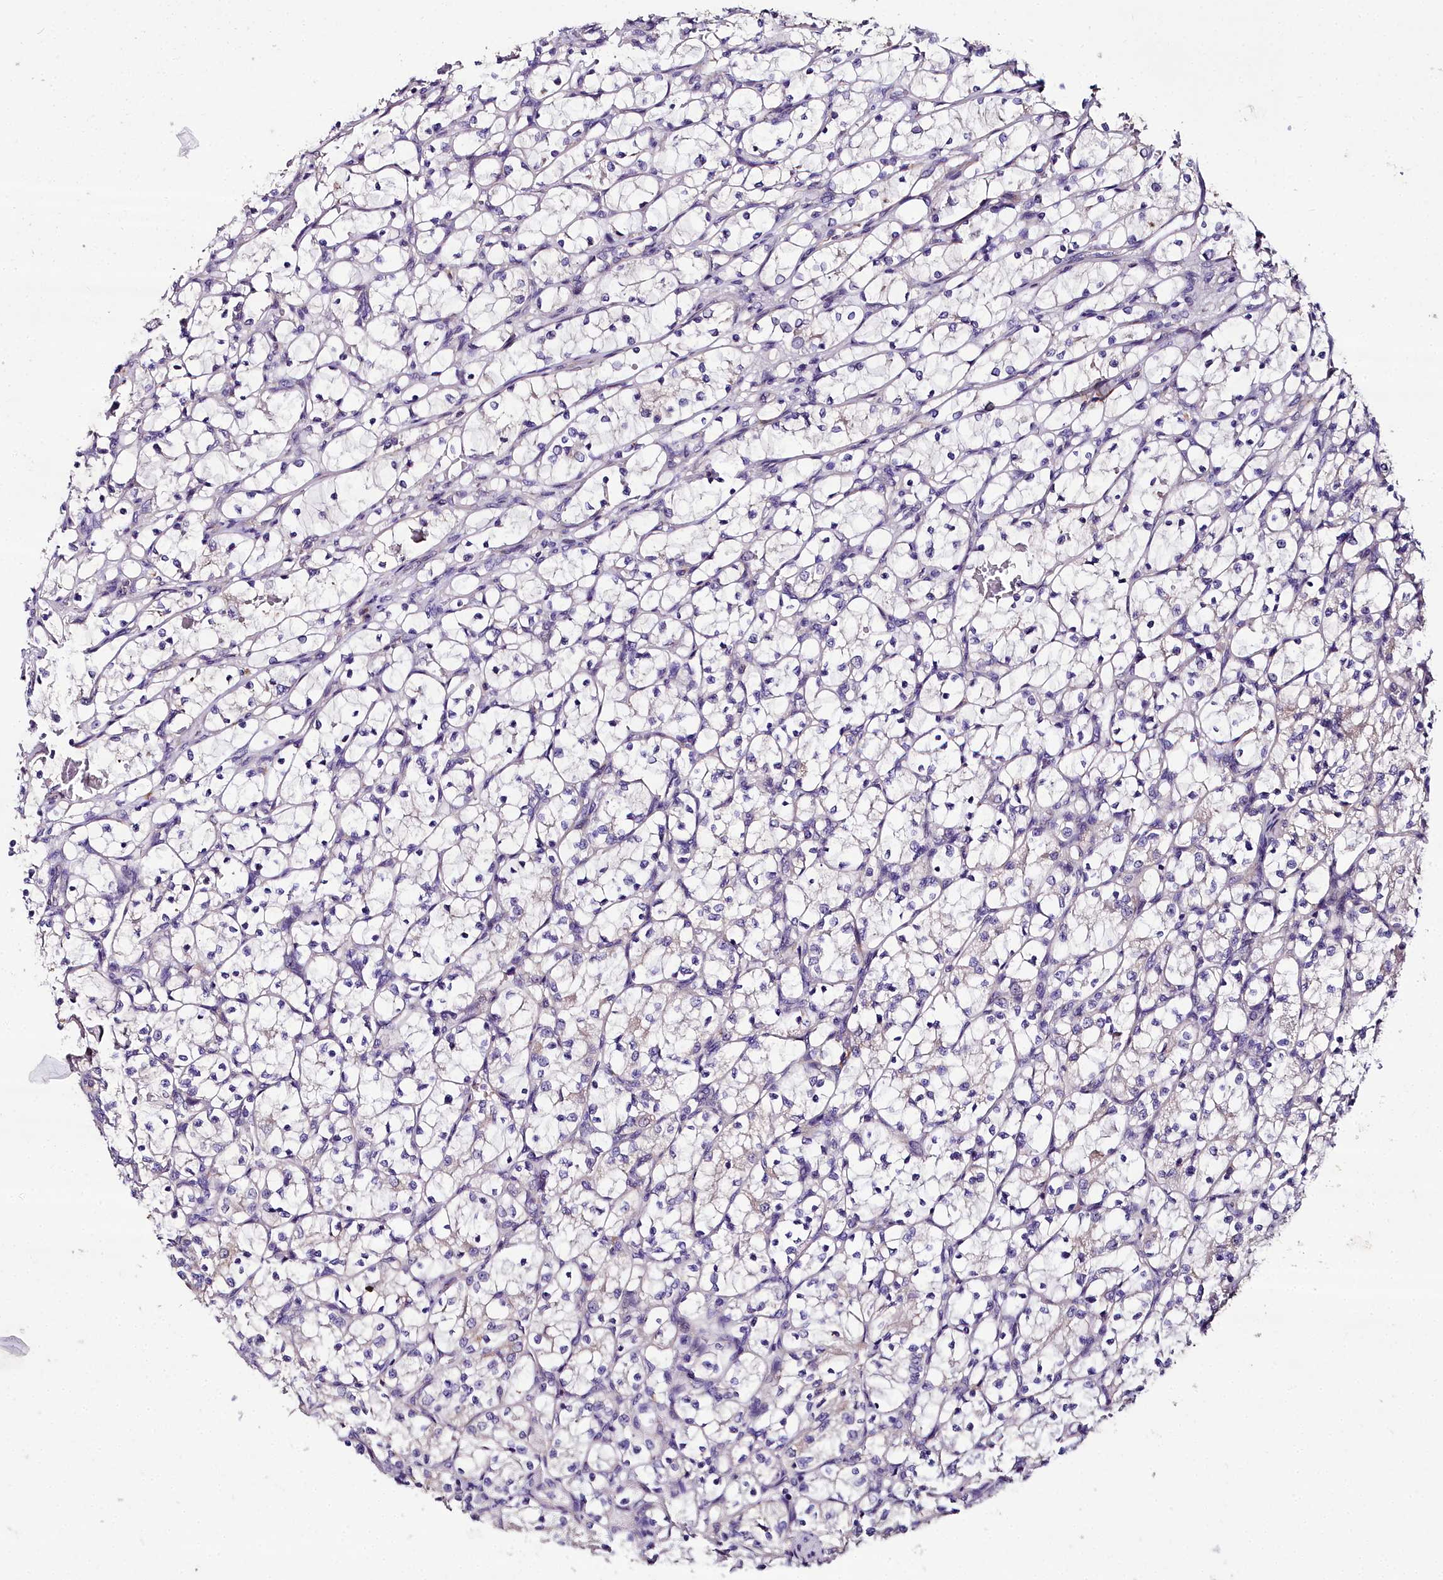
{"staining": {"intensity": "negative", "quantity": "none", "location": "none"}, "tissue": "renal cancer", "cell_type": "Tumor cells", "image_type": "cancer", "snomed": [{"axis": "morphology", "description": "Adenocarcinoma, NOS"}, {"axis": "topography", "description": "Kidney"}], "caption": "Tumor cells are negative for protein expression in human renal cancer (adenocarcinoma).", "gene": "NT5M", "patient": {"sex": "female", "age": 69}}